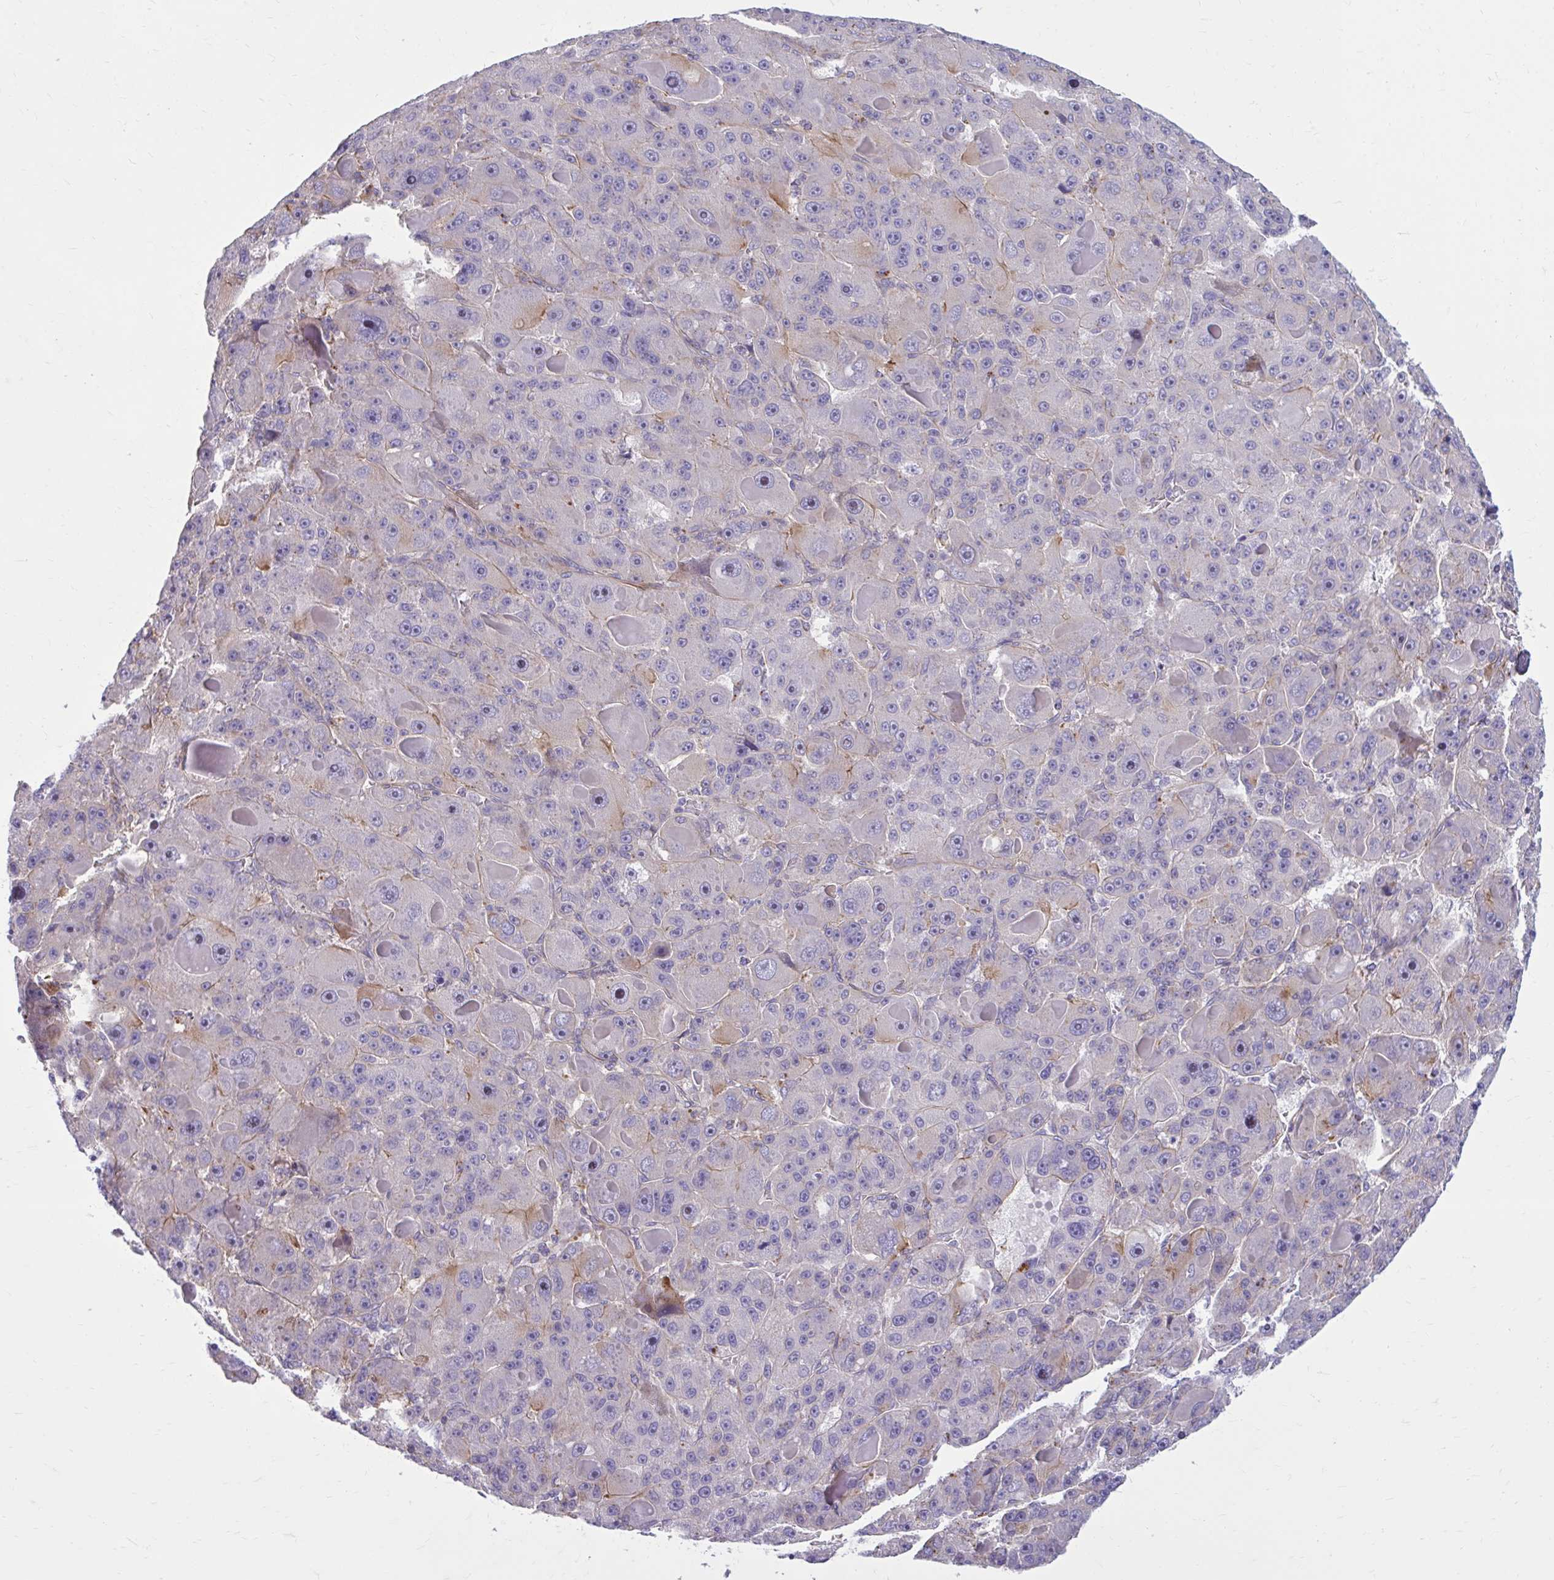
{"staining": {"intensity": "negative", "quantity": "none", "location": "none"}, "tissue": "liver cancer", "cell_type": "Tumor cells", "image_type": "cancer", "snomed": [{"axis": "morphology", "description": "Carcinoma, Hepatocellular, NOS"}, {"axis": "topography", "description": "Liver"}], "caption": "Hepatocellular carcinoma (liver) was stained to show a protein in brown. There is no significant expression in tumor cells.", "gene": "FAP", "patient": {"sex": "male", "age": 76}}